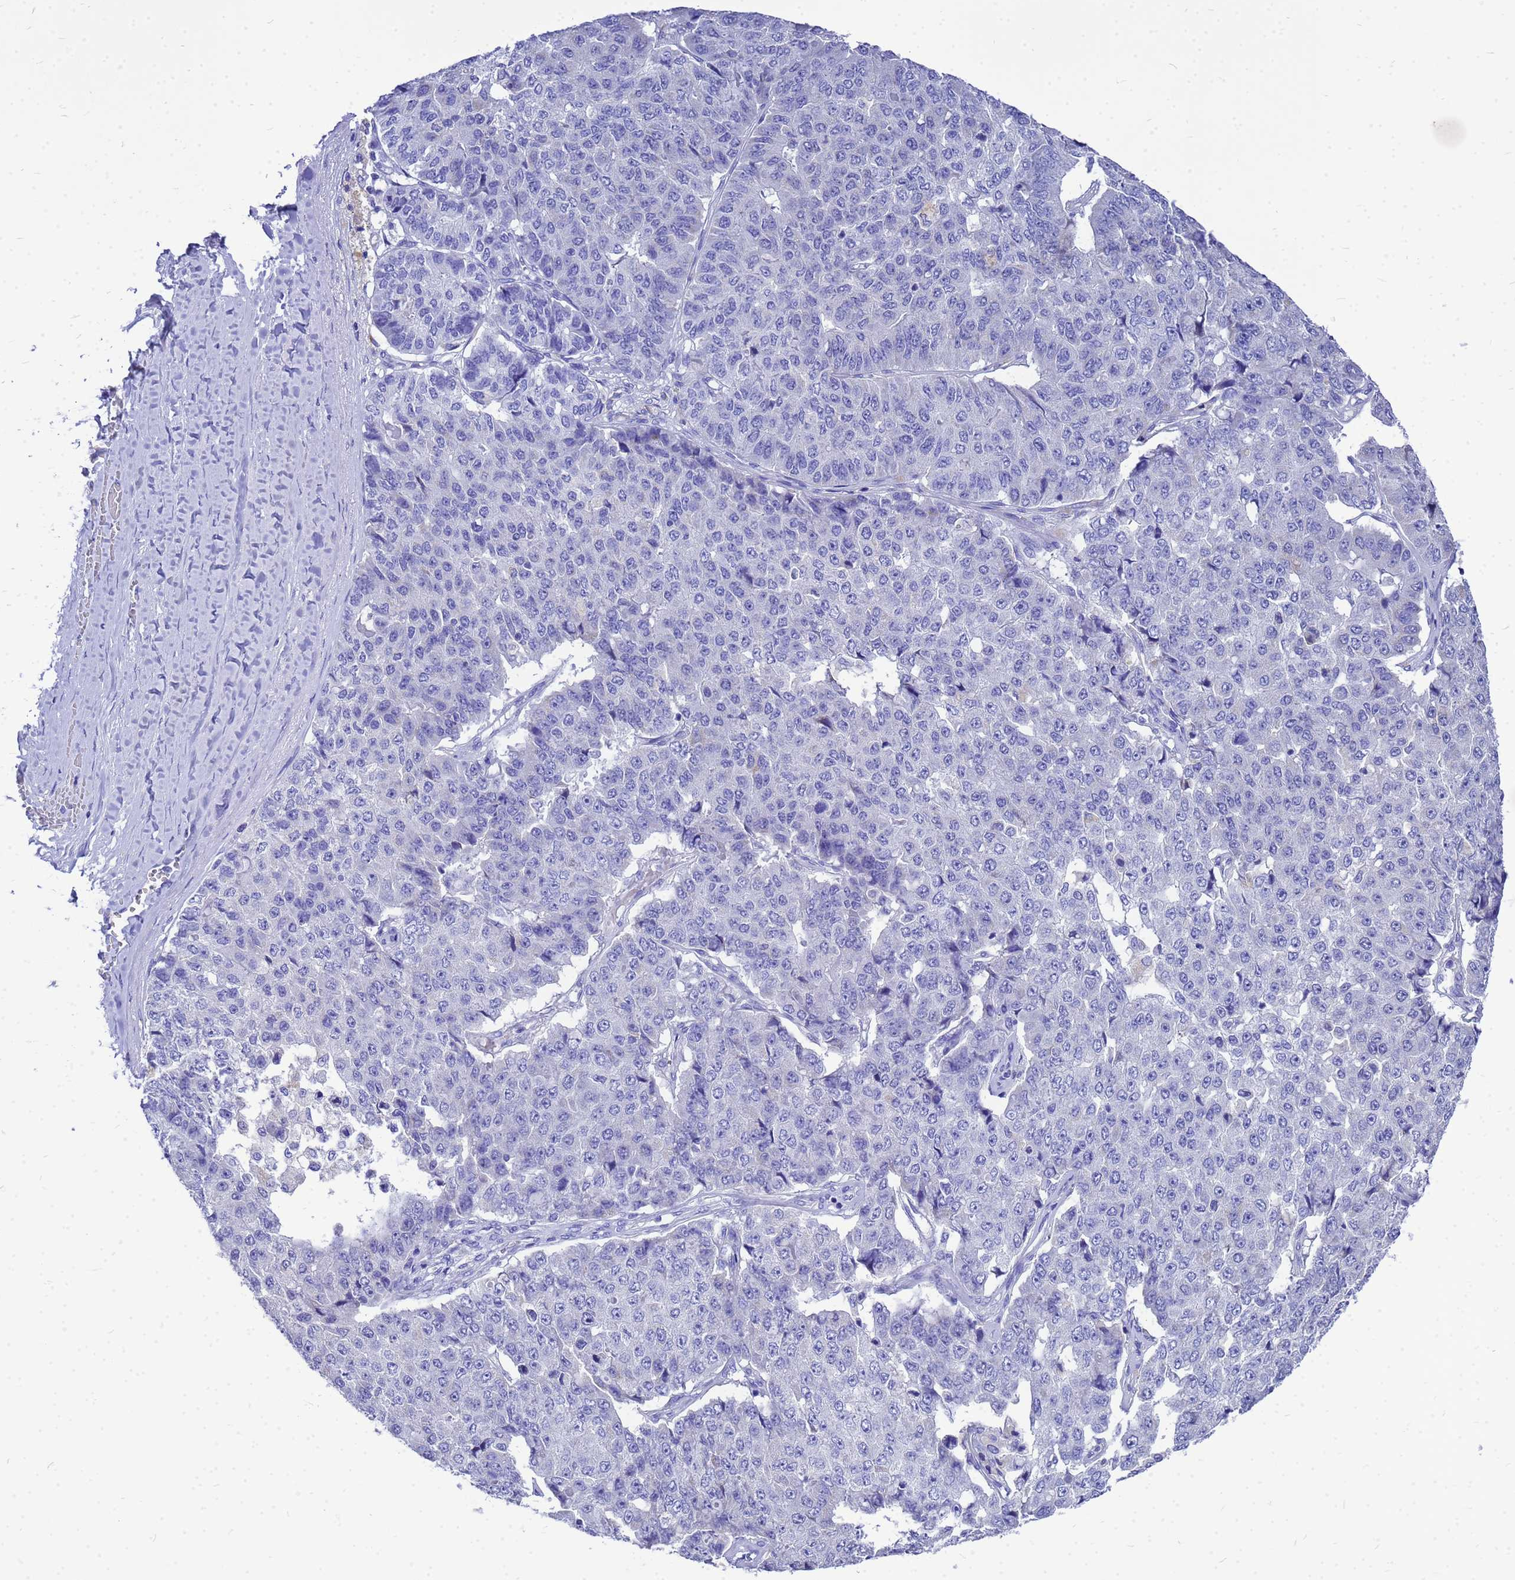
{"staining": {"intensity": "negative", "quantity": "none", "location": "none"}, "tissue": "pancreatic cancer", "cell_type": "Tumor cells", "image_type": "cancer", "snomed": [{"axis": "morphology", "description": "Adenocarcinoma, NOS"}, {"axis": "topography", "description": "Pancreas"}], "caption": "Tumor cells are negative for protein expression in human pancreatic adenocarcinoma. (Stains: DAB immunohistochemistry (IHC) with hematoxylin counter stain, Microscopy: brightfield microscopy at high magnification).", "gene": "OR52E2", "patient": {"sex": "male", "age": 50}}